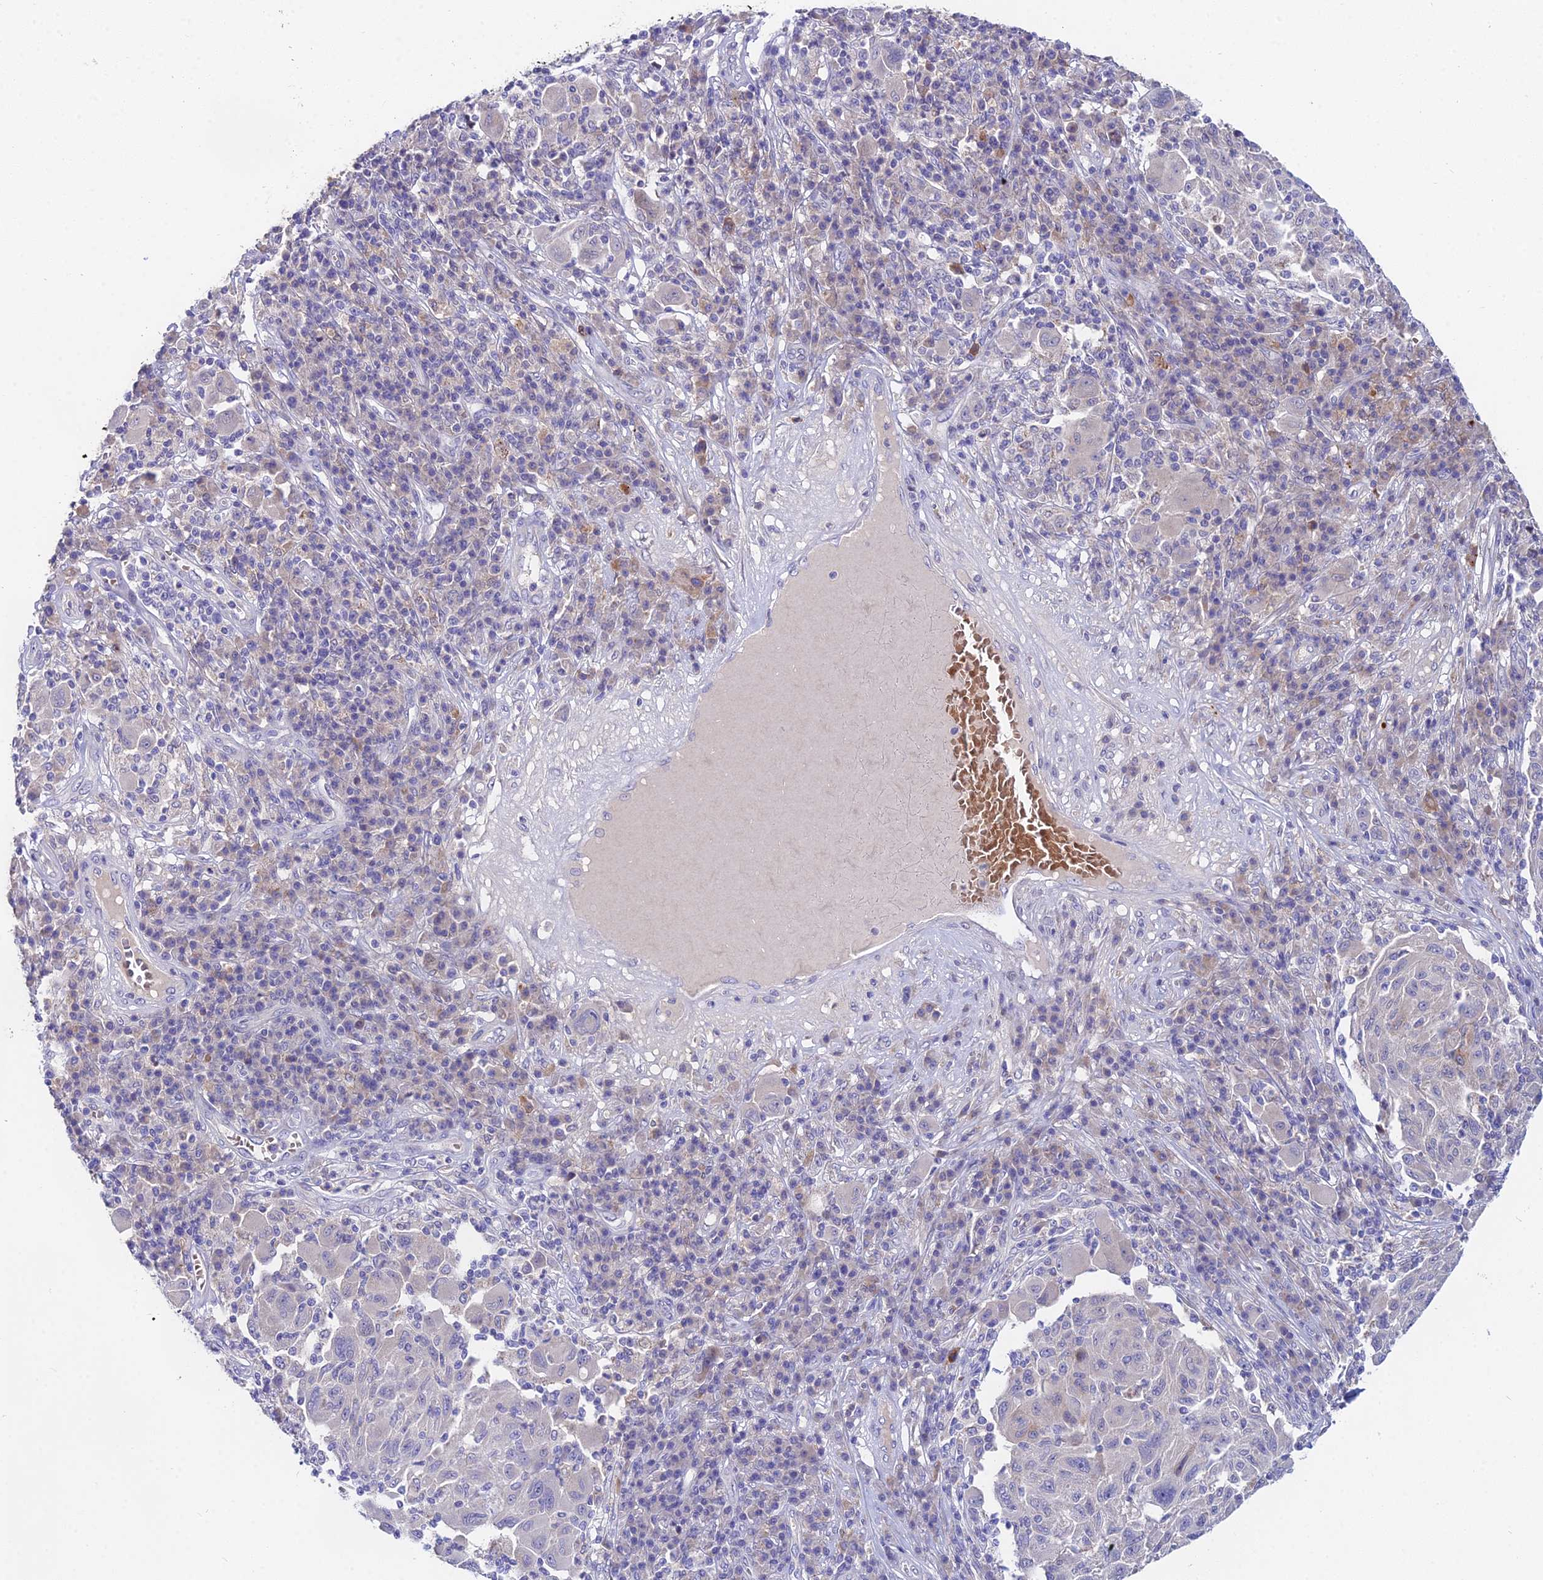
{"staining": {"intensity": "negative", "quantity": "none", "location": "none"}, "tissue": "melanoma", "cell_type": "Tumor cells", "image_type": "cancer", "snomed": [{"axis": "morphology", "description": "Malignant melanoma, NOS"}, {"axis": "topography", "description": "Skin"}], "caption": "Photomicrograph shows no protein expression in tumor cells of melanoma tissue. (DAB IHC, high magnification).", "gene": "WDR43", "patient": {"sex": "male", "age": 53}}